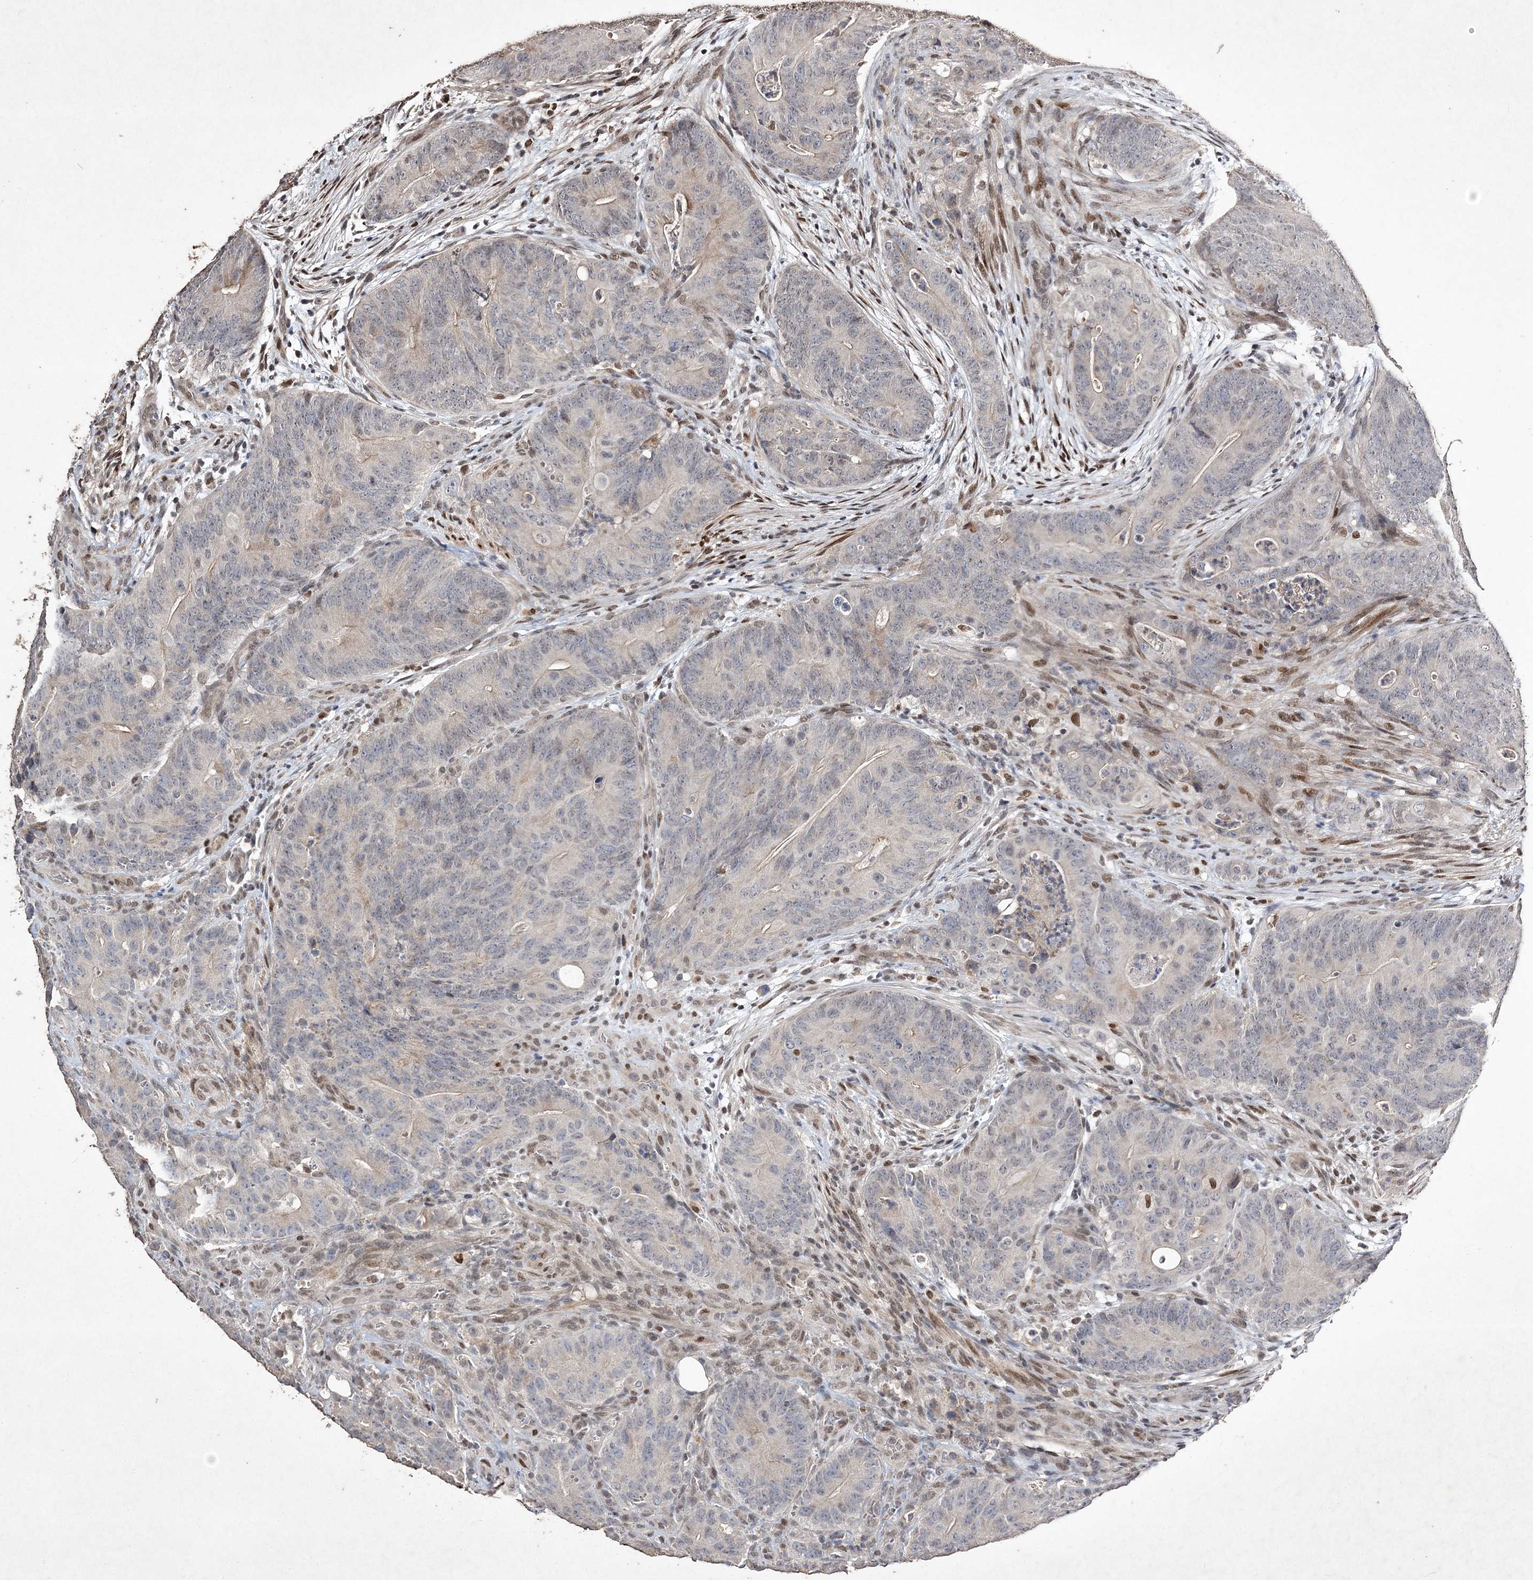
{"staining": {"intensity": "negative", "quantity": "none", "location": "none"}, "tissue": "colorectal cancer", "cell_type": "Tumor cells", "image_type": "cancer", "snomed": [{"axis": "morphology", "description": "Normal tissue, NOS"}, {"axis": "topography", "description": "Colon"}], "caption": "Histopathology image shows no significant protein staining in tumor cells of colorectal cancer. Brightfield microscopy of immunohistochemistry (IHC) stained with DAB (brown) and hematoxylin (blue), captured at high magnification.", "gene": "C3orf38", "patient": {"sex": "female", "age": 82}}